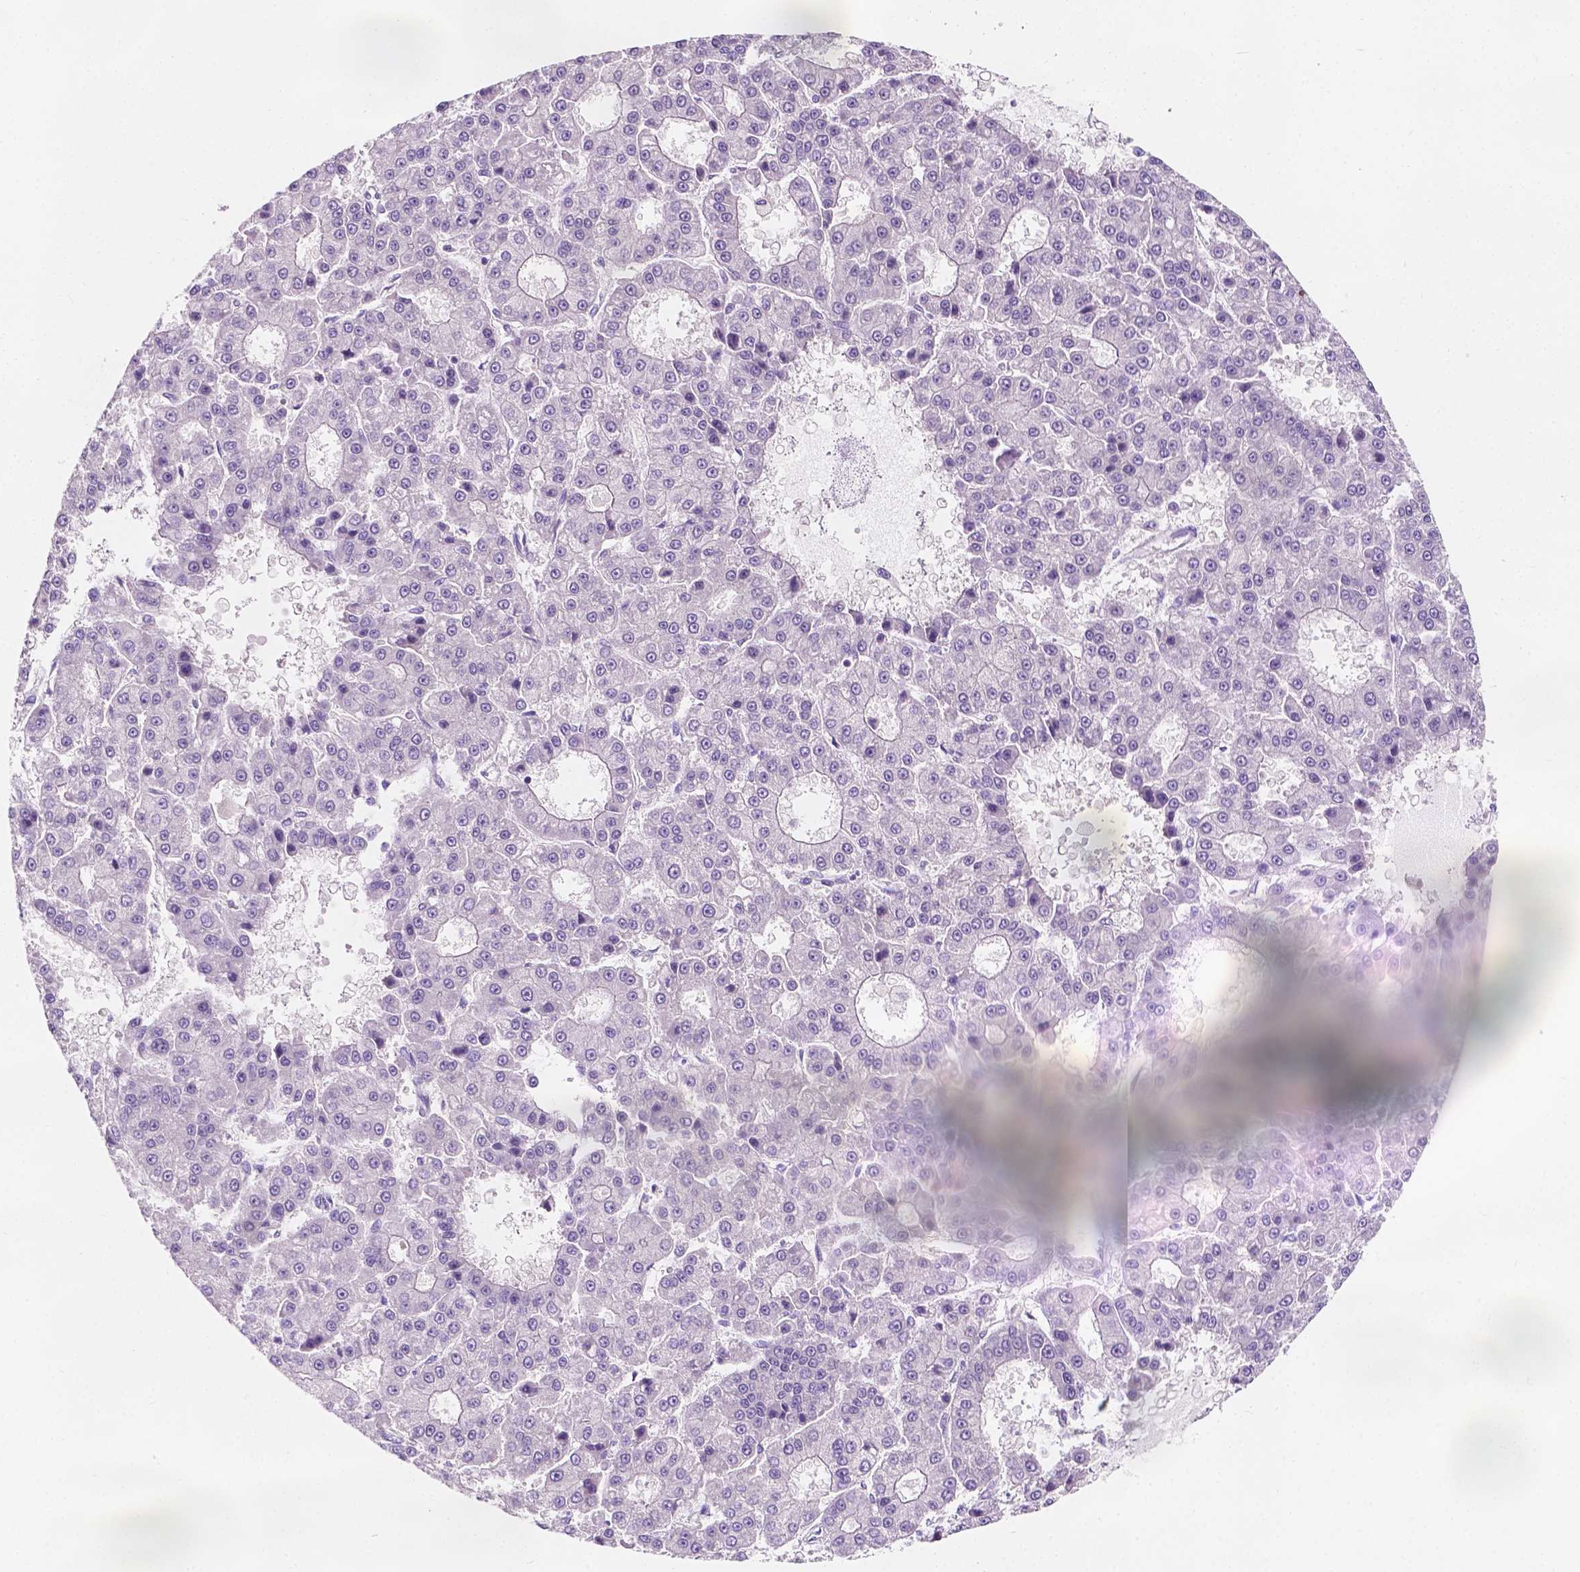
{"staining": {"intensity": "negative", "quantity": "none", "location": "none"}, "tissue": "liver cancer", "cell_type": "Tumor cells", "image_type": "cancer", "snomed": [{"axis": "morphology", "description": "Carcinoma, Hepatocellular, NOS"}, {"axis": "topography", "description": "Liver"}], "caption": "High magnification brightfield microscopy of liver cancer (hepatocellular carcinoma) stained with DAB (3,3'-diaminobenzidine) (brown) and counterstained with hematoxylin (blue): tumor cells show no significant positivity.", "gene": "SIRT2", "patient": {"sex": "male", "age": 70}}